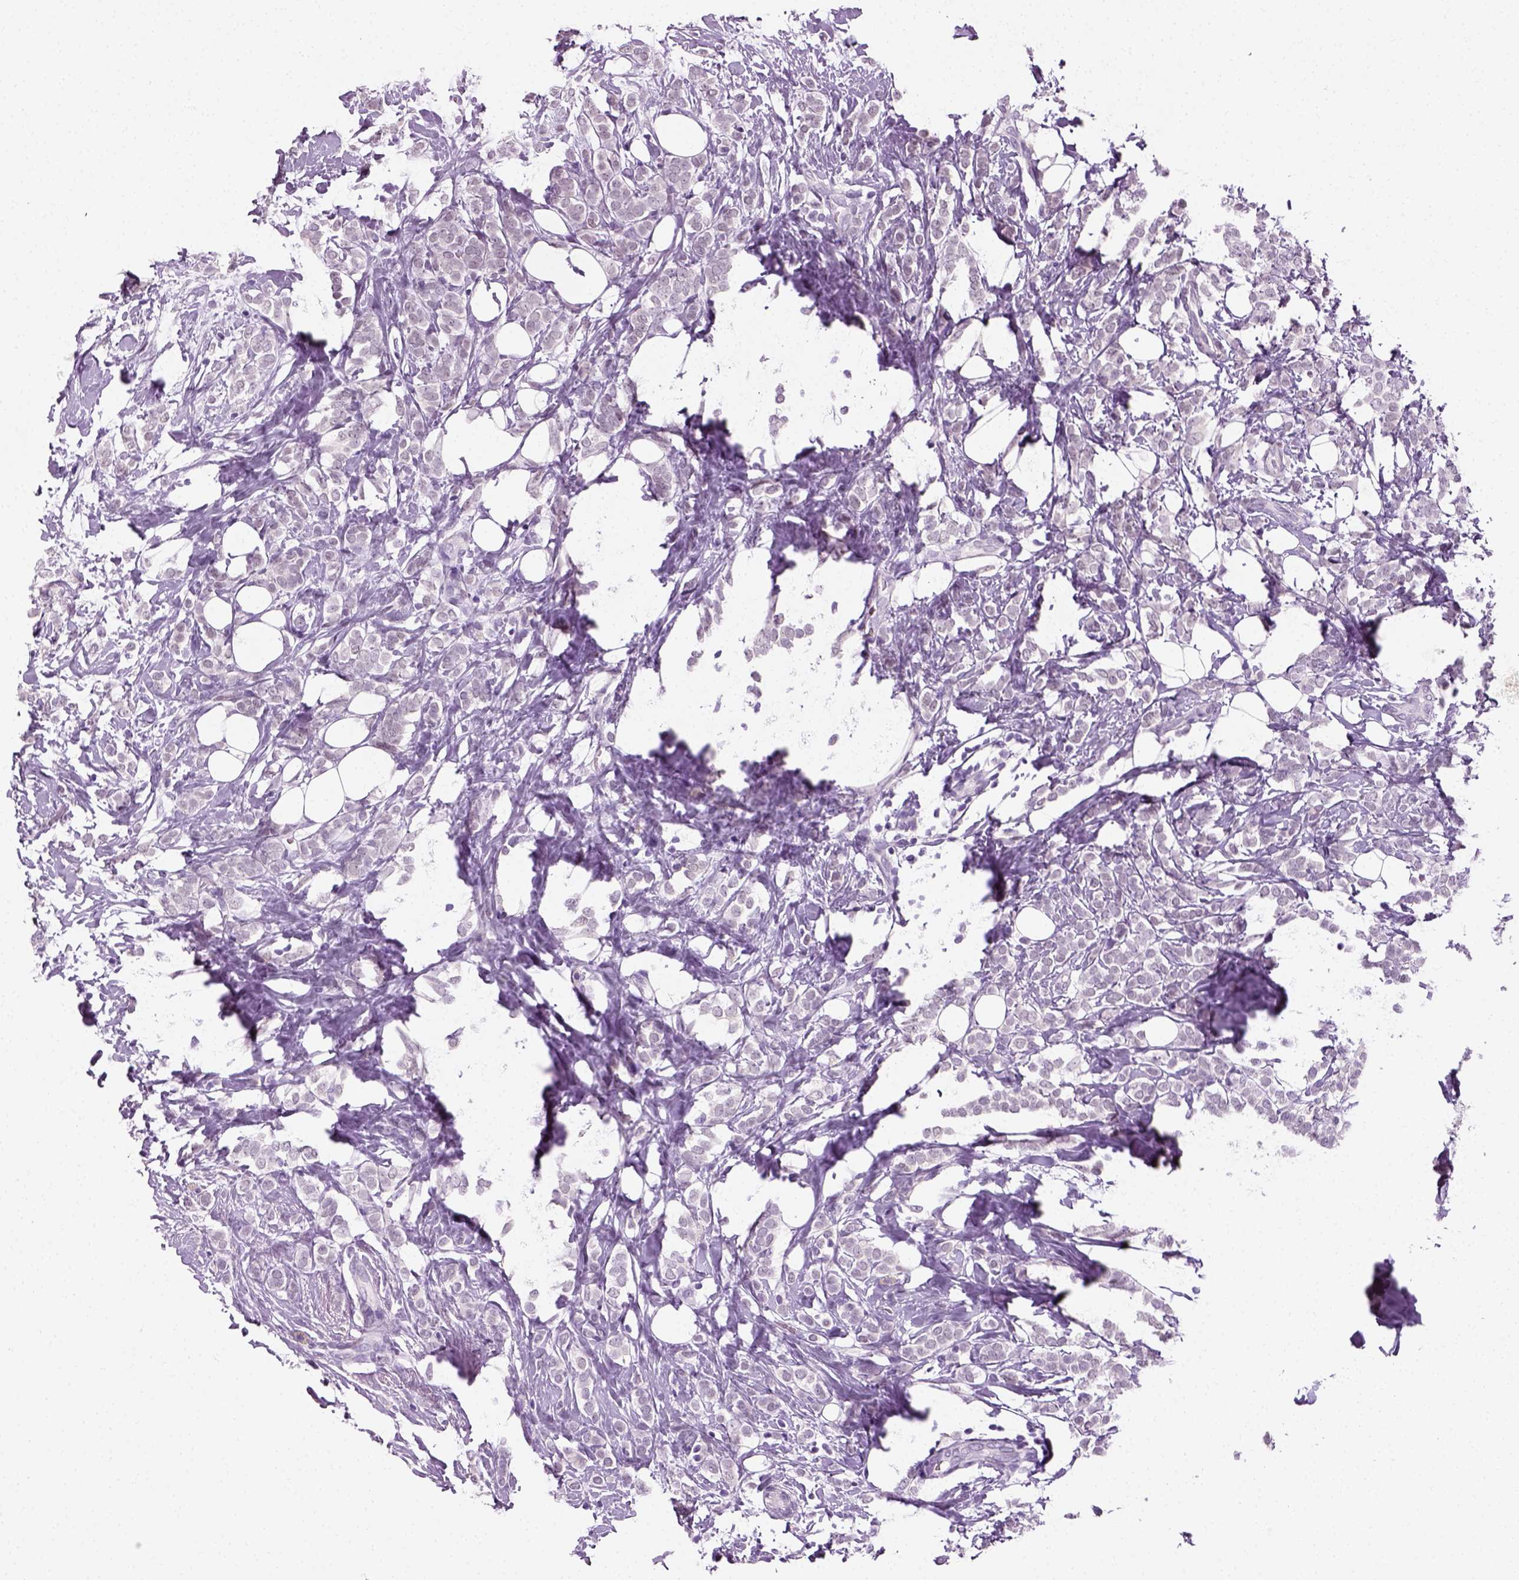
{"staining": {"intensity": "negative", "quantity": "none", "location": "none"}, "tissue": "breast cancer", "cell_type": "Tumor cells", "image_type": "cancer", "snomed": [{"axis": "morphology", "description": "Lobular carcinoma"}, {"axis": "topography", "description": "Breast"}], "caption": "Immunohistochemistry image of neoplastic tissue: breast lobular carcinoma stained with DAB (3,3'-diaminobenzidine) exhibits no significant protein expression in tumor cells.", "gene": "SPATA31E1", "patient": {"sex": "female", "age": 49}}